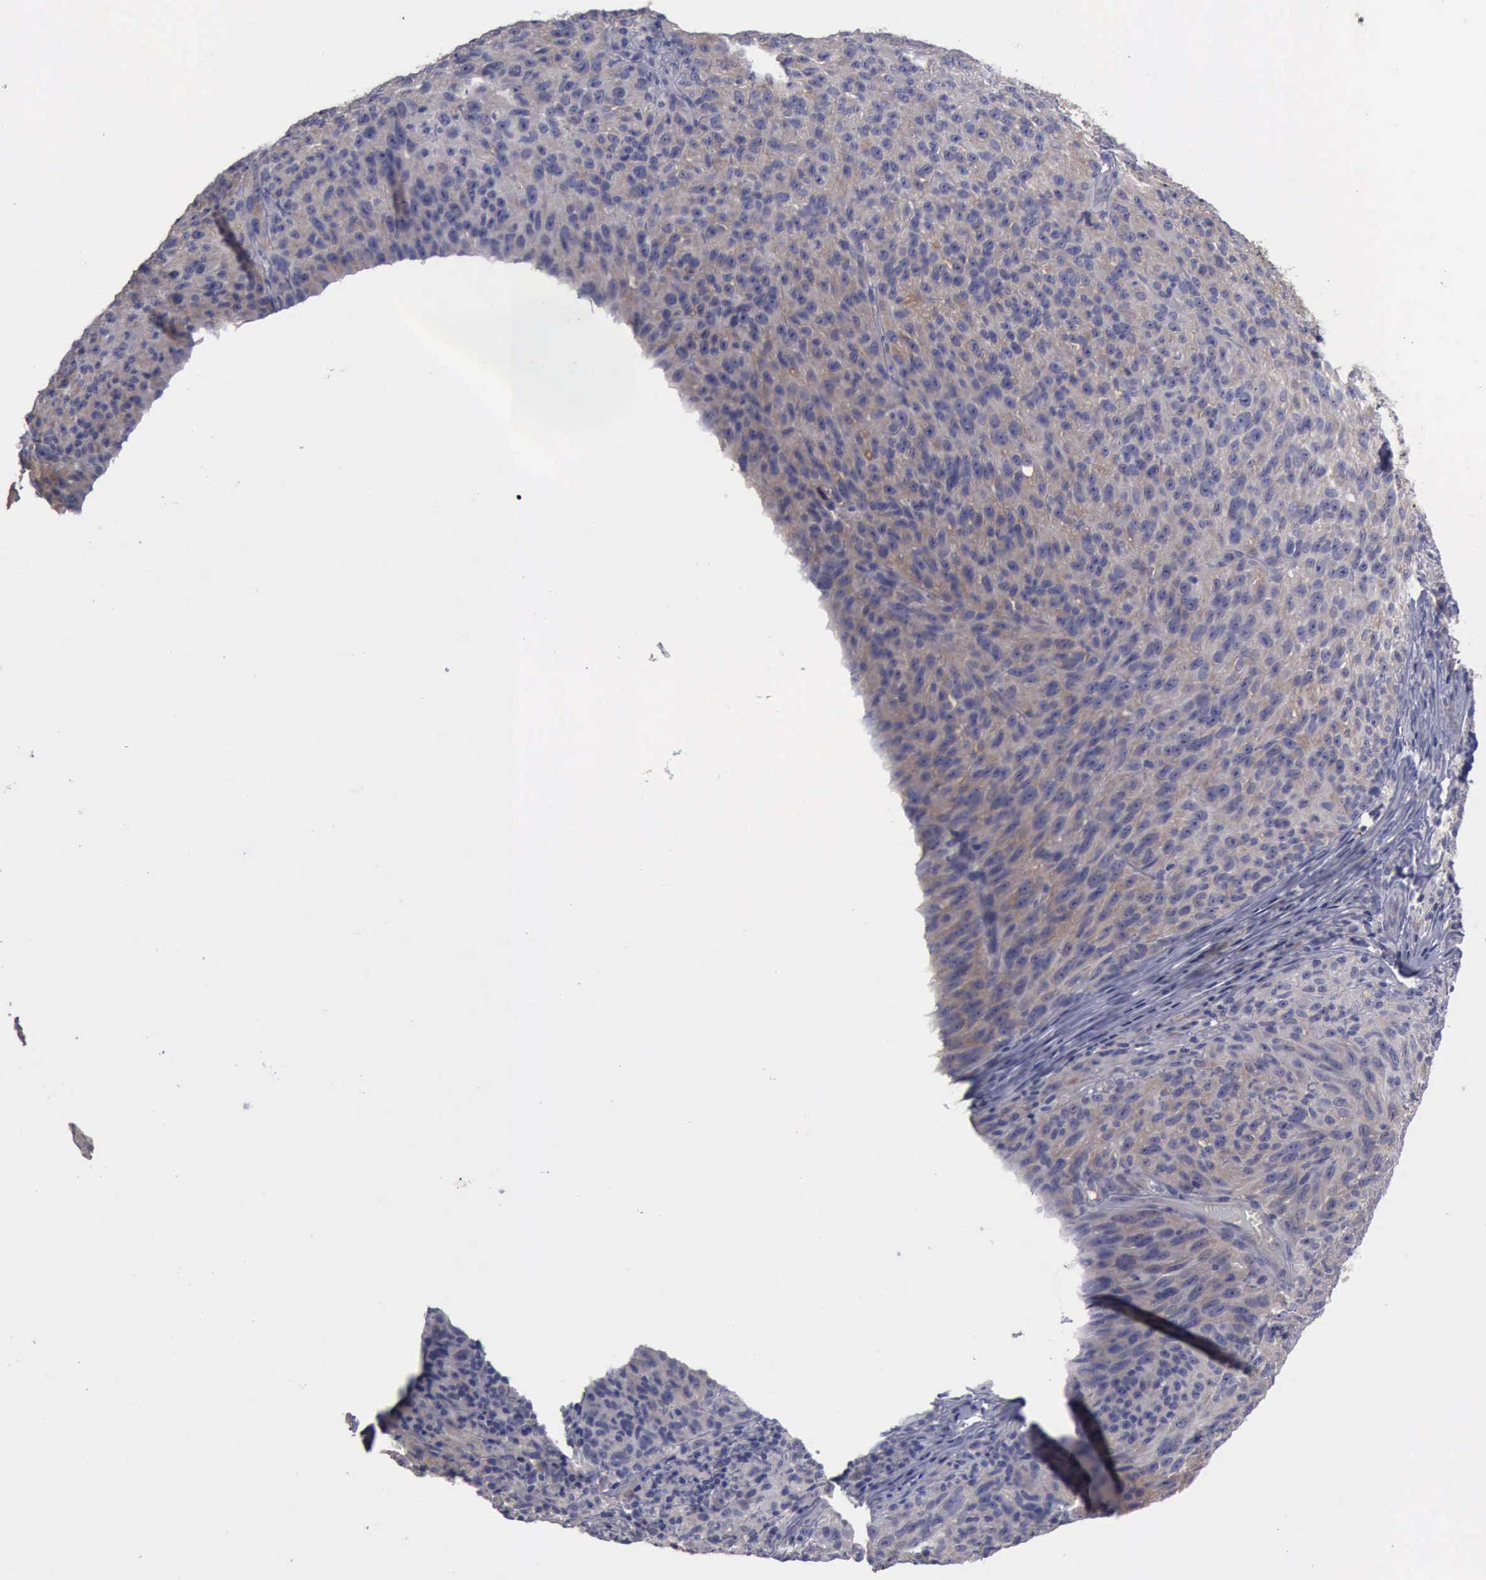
{"staining": {"intensity": "negative", "quantity": "none", "location": "none"}, "tissue": "melanoma", "cell_type": "Tumor cells", "image_type": "cancer", "snomed": [{"axis": "morphology", "description": "Malignant melanoma, NOS"}, {"axis": "topography", "description": "Skin"}], "caption": "Immunohistochemistry (IHC) photomicrograph of neoplastic tissue: melanoma stained with DAB displays no significant protein staining in tumor cells.", "gene": "PHKA1", "patient": {"sex": "male", "age": 76}}